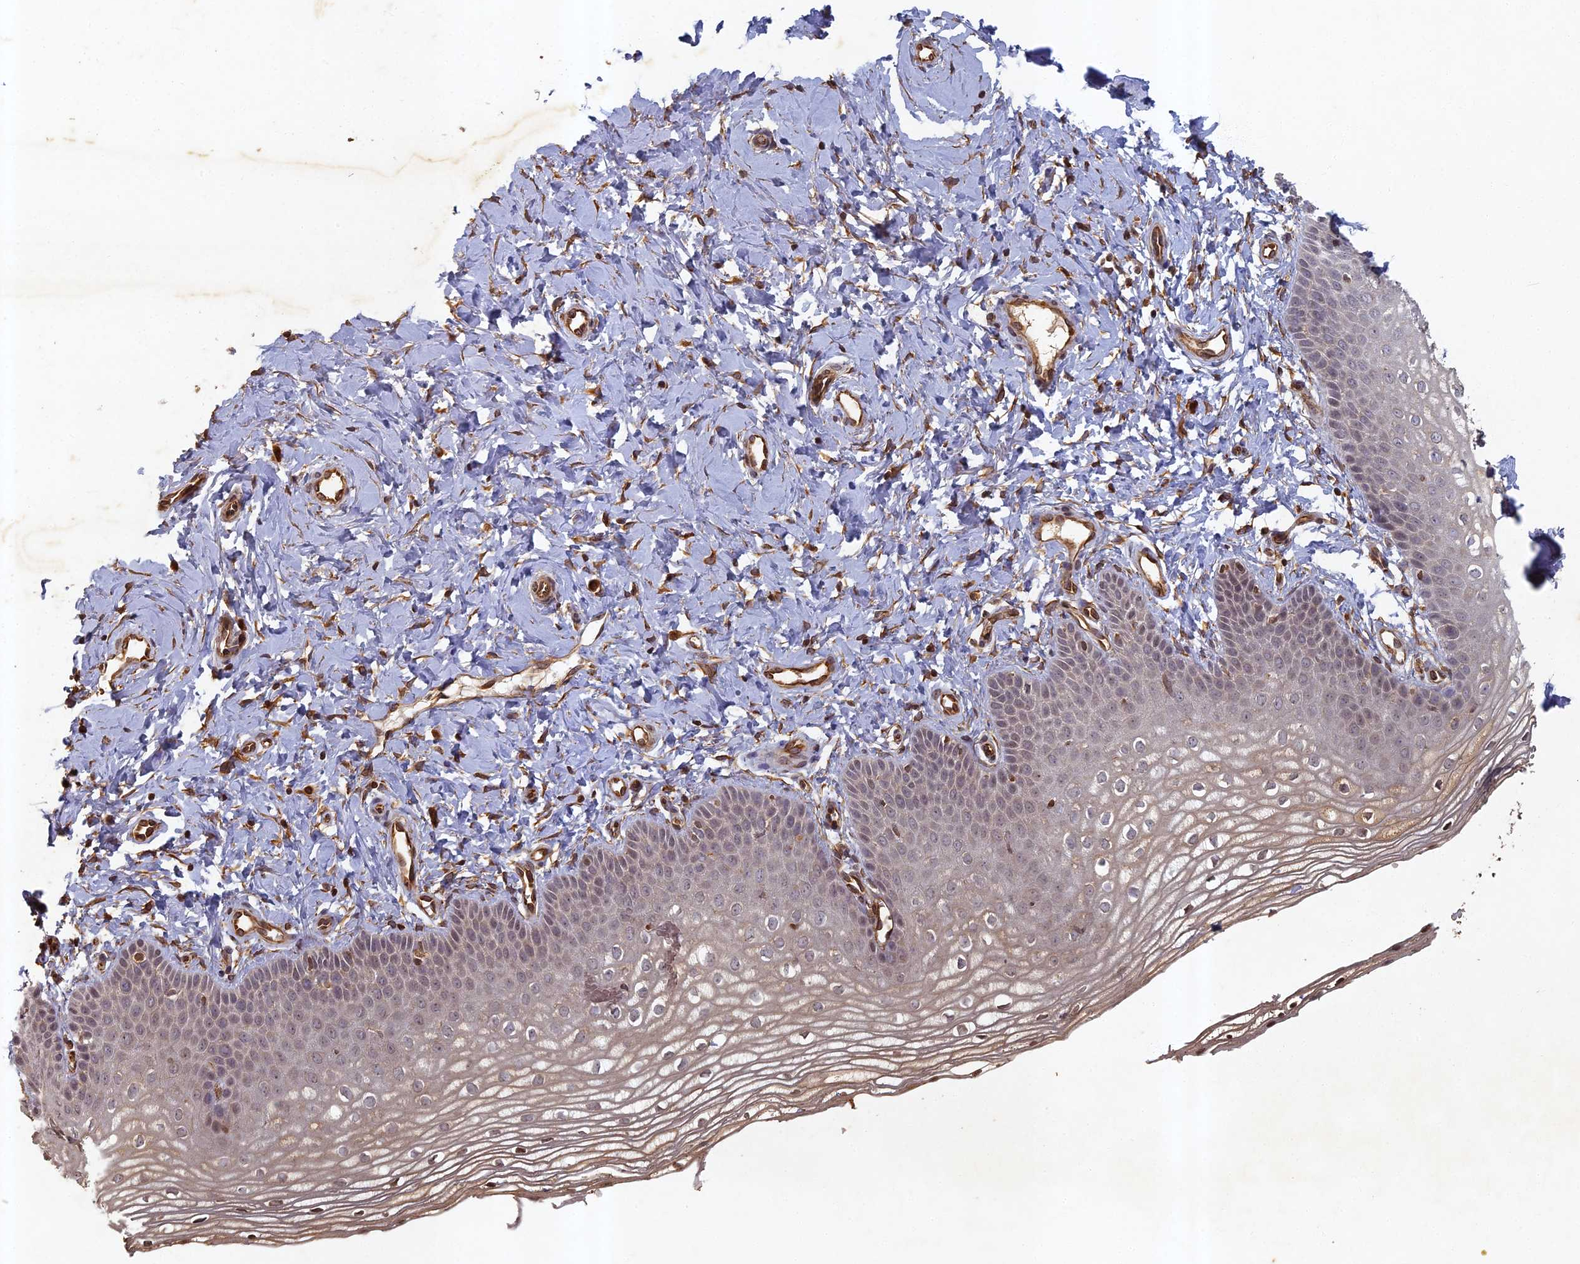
{"staining": {"intensity": "weak", "quantity": "<25%", "location": "cytoplasmic/membranous"}, "tissue": "vagina", "cell_type": "Squamous epithelial cells", "image_type": "normal", "snomed": [{"axis": "morphology", "description": "Normal tissue, NOS"}, {"axis": "topography", "description": "Vagina"}], "caption": "DAB immunohistochemical staining of normal vagina exhibits no significant staining in squamous epithelial cells.", "gene": "ABCB10", "patient": {"sex": "female", "age": 68}}